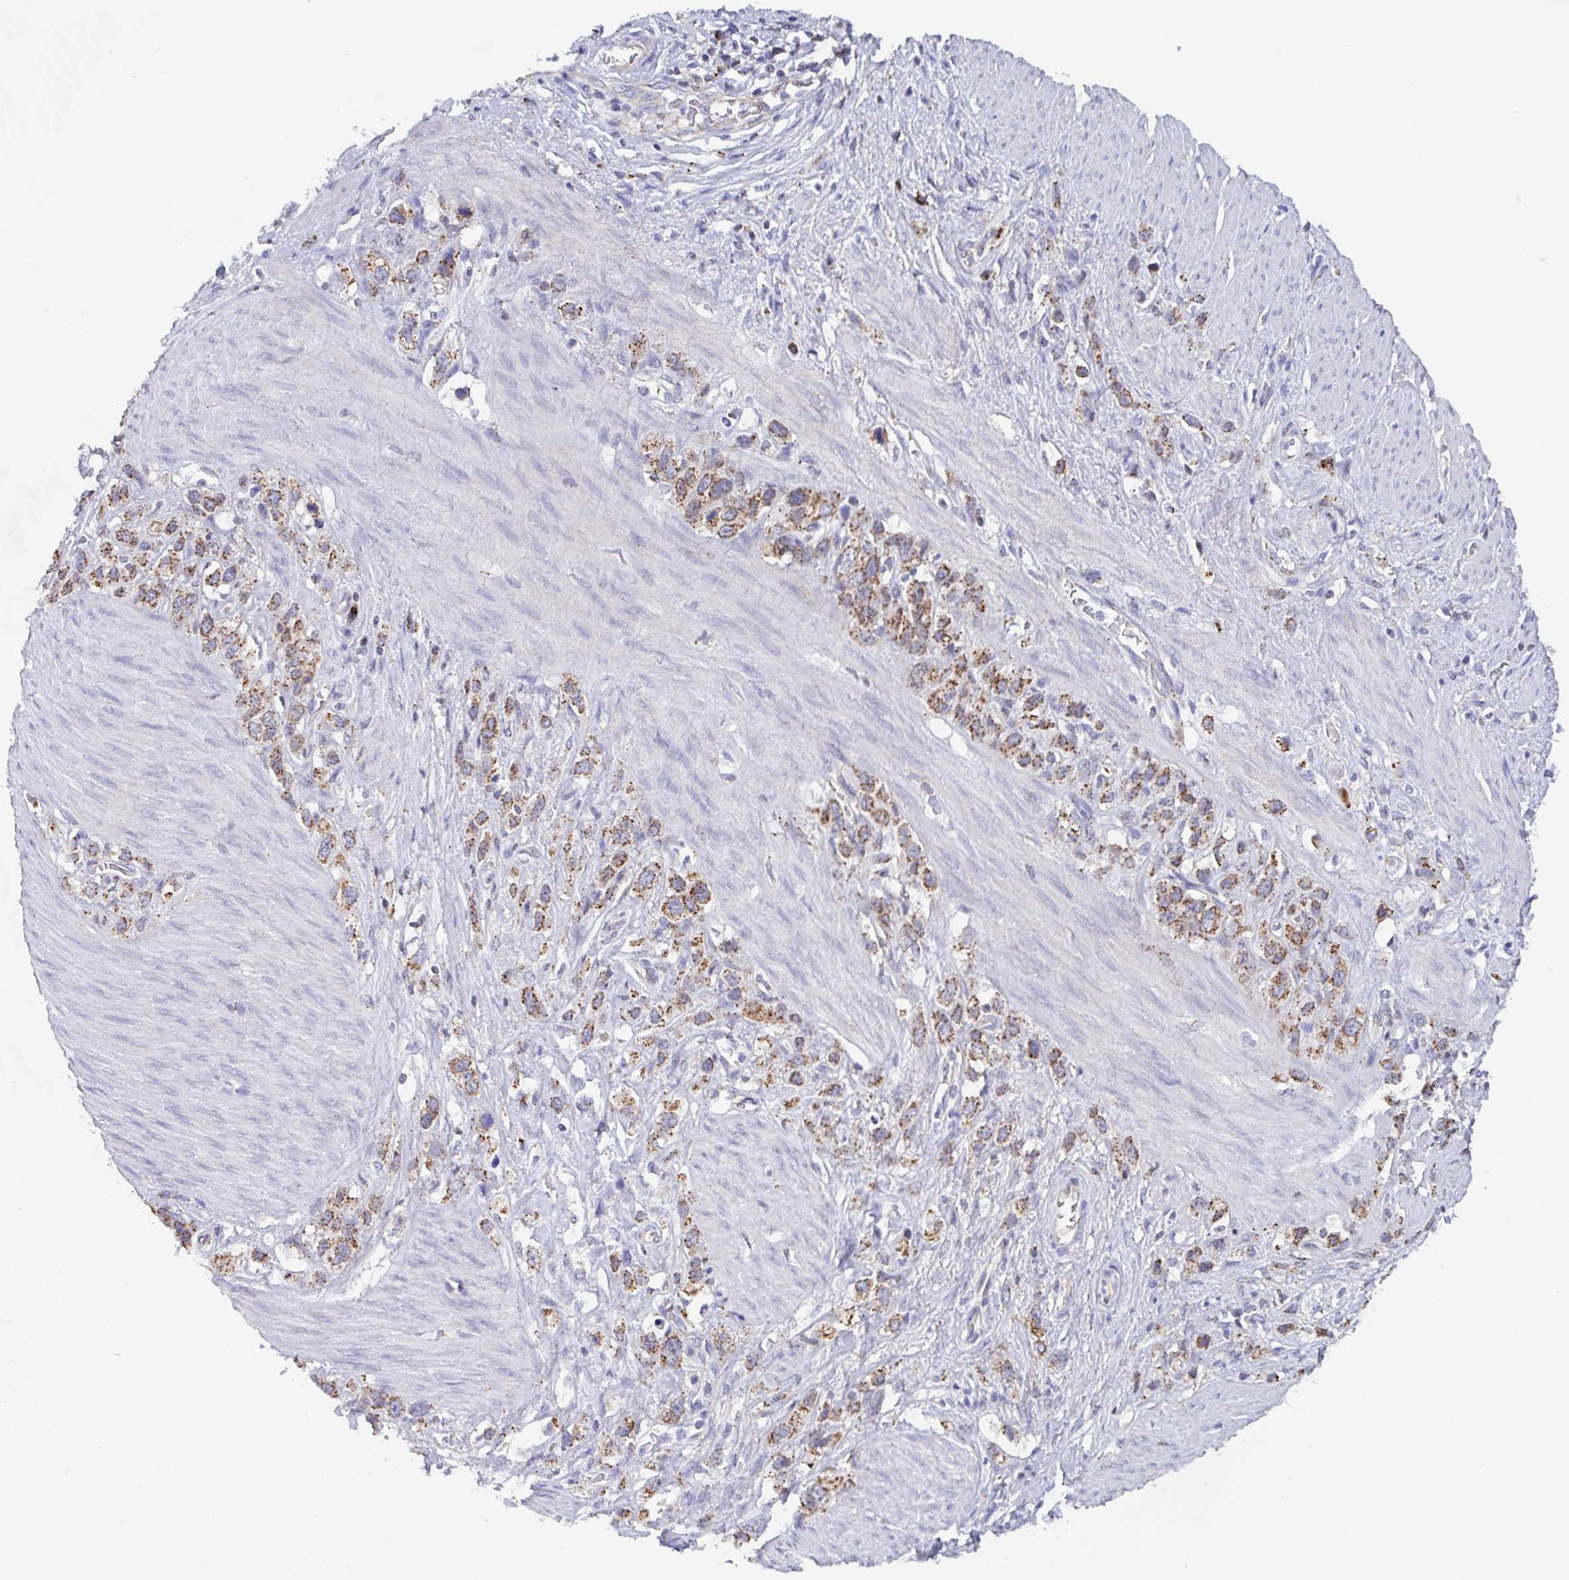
{"staining": {"intensity": "moderate", "quantity": ">75%", "location": "cytoplasmic/membranous"}, "tissue": "stomach cancer", "cell_type": "Tumor cells", "image_type": "cancer", "snomed": [{"axis": "morphology", "description": "Adenocarcinoma, NOS"}, {"axis": "topography", "description": "Stomach"}], "caption": "An immunohistochemistry (IHC) histopathology image of tumor tissue is shown. Protein staining in brown labels moderate cytoplasmic/membranous positivity in adenocarcinoma (stomach) within tumor cells.", "gene": "PROSER3", "patient": {"sex": "female", "age": 65}}